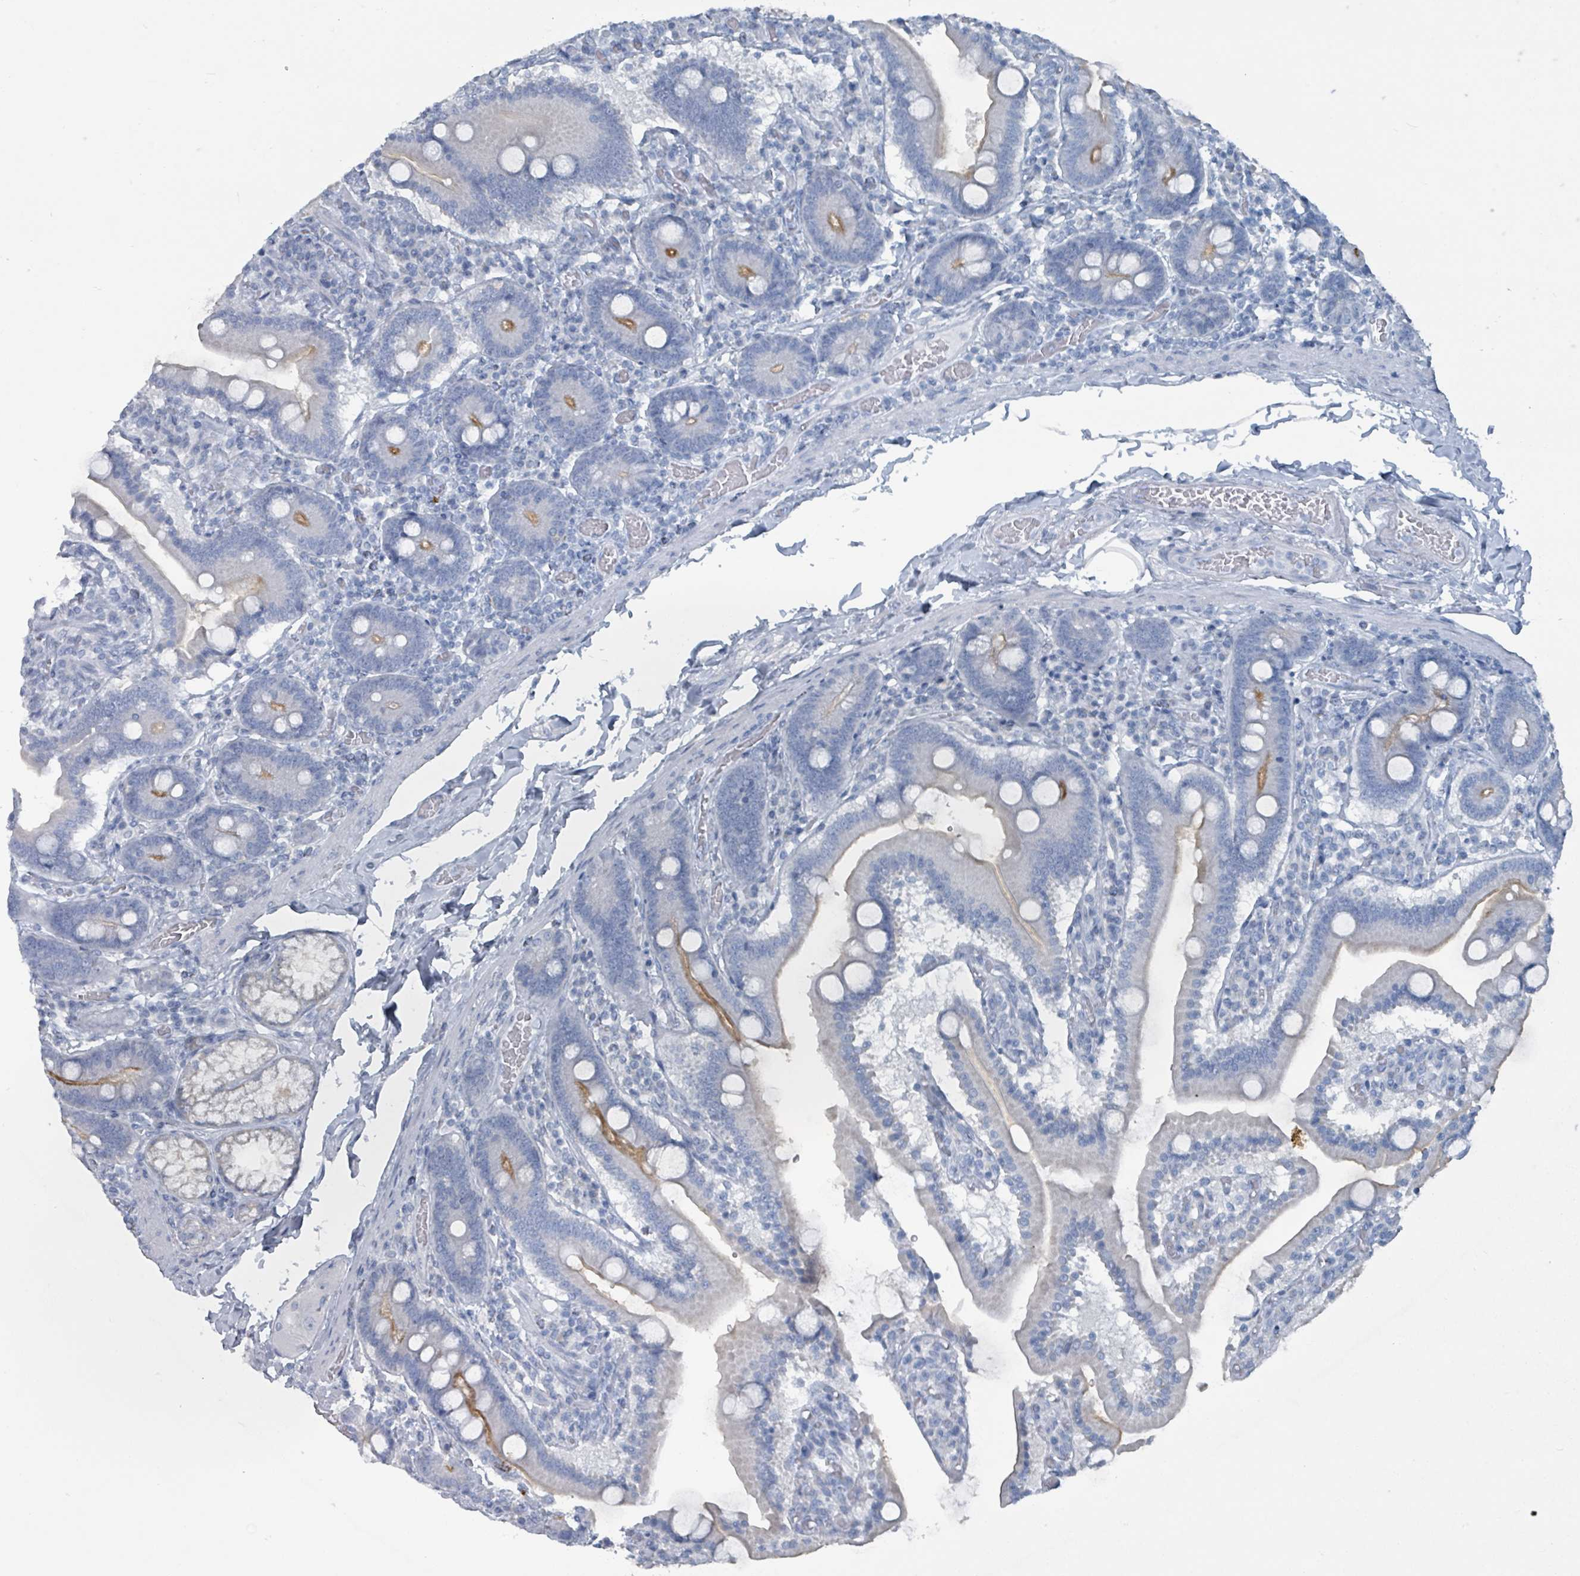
{"staining": {"intensity": "moderate", "quantity": "25%-75%", "location": "cytoplasmic/membranous"}, "tissue": "duodenum", "cell_type": "Glandular cells", "image_type": "normal", "snomed": [{"axis": "morphology", "description": "Normal tissue, NOS"}, {"axis": "topography", "description": "Duodenum"}], "caption": "Protein expression analysis of normal duodenum exhibits moderate cytoplasmic/membranous staining in approximately 25%-75% of glandular cells.", "gene": "GAMT", "patient": {"sex": "male", "age": 55}}